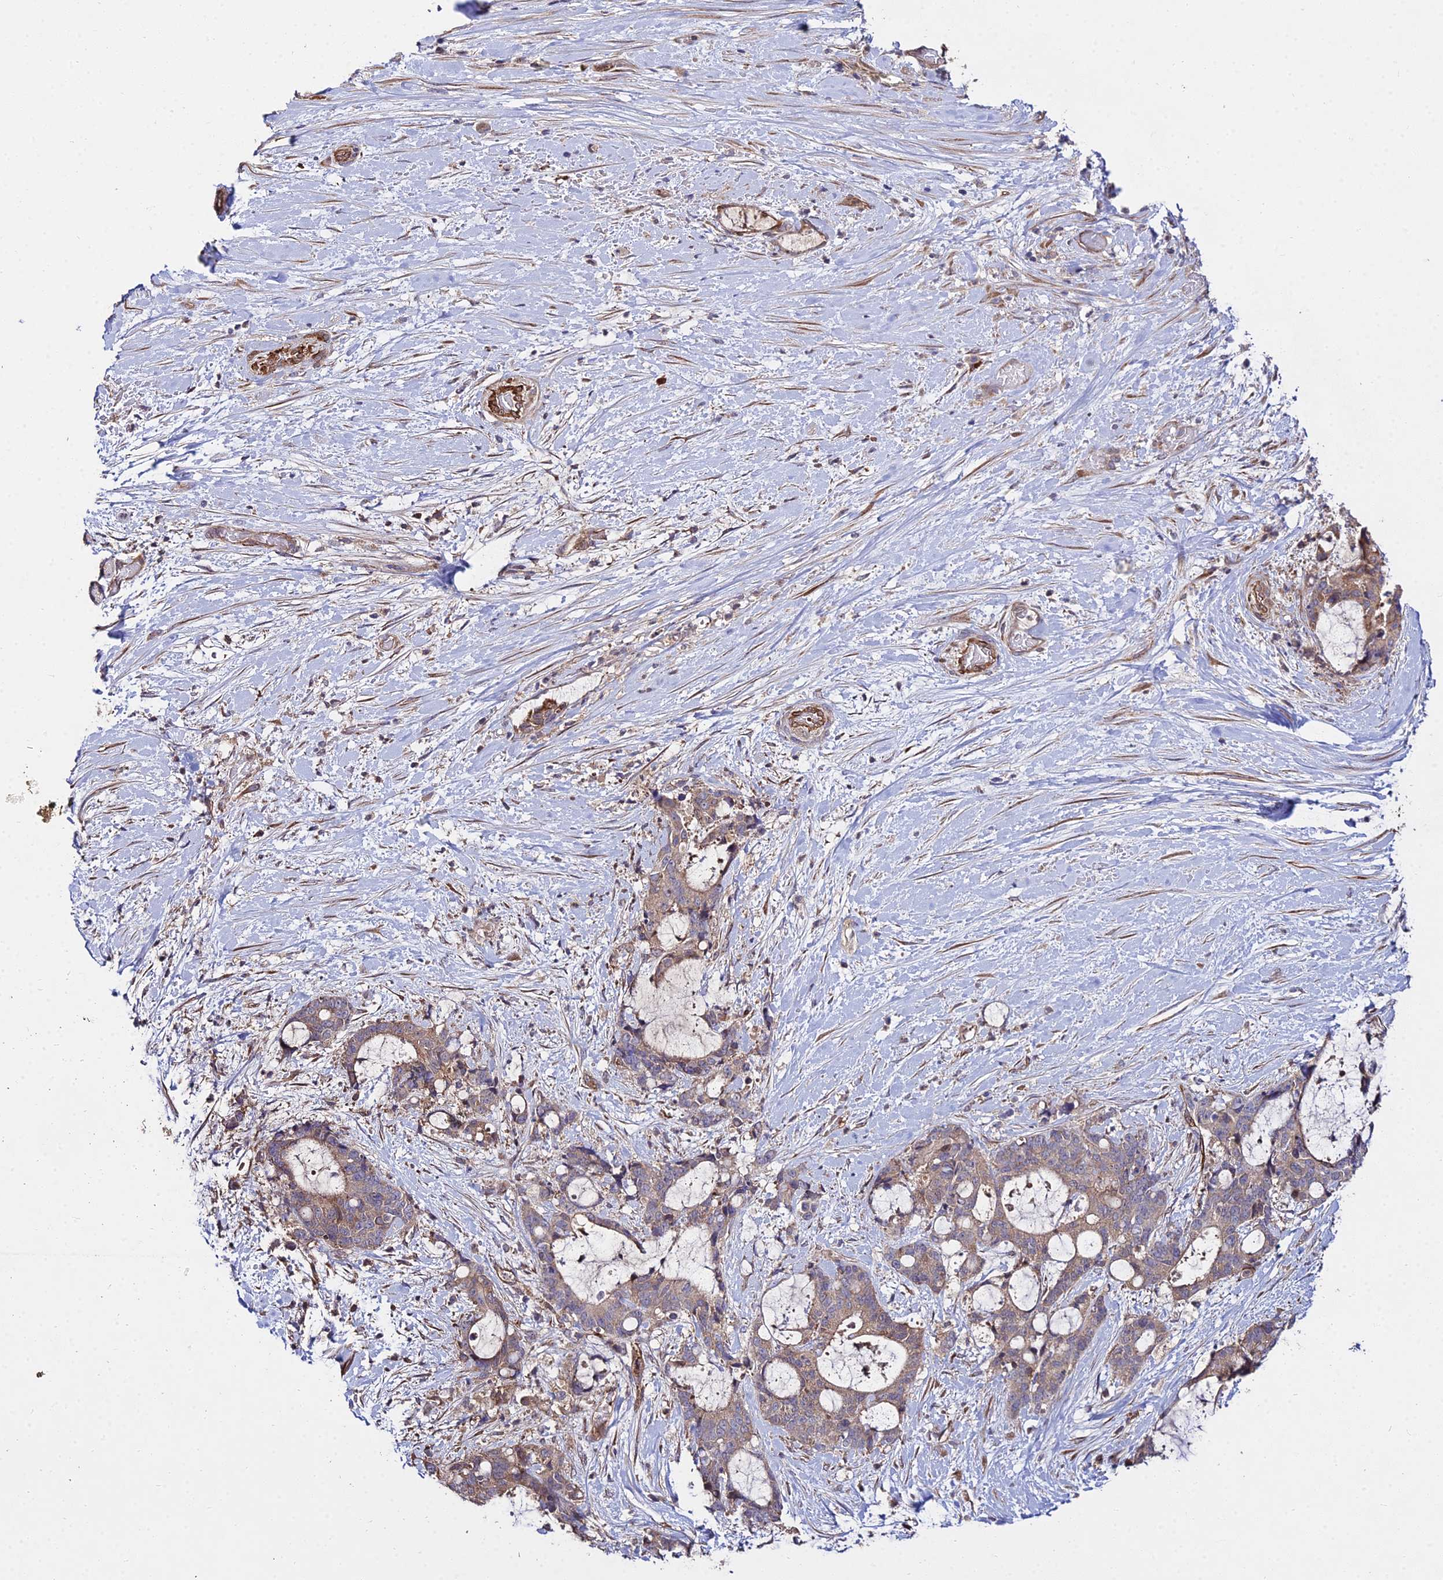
{"staining": {"intensity": "moderate", "quantity": ">75%", "location": "cytoplasmic/membranous"}, "tissue": "liver cancer", "cell_type": "Tumor cells", "image_type": "cancer", "snomed": [{"axis": "morphology", "description": "Normal tissue, NOS"}, {"axis": "morphology", "description": "Cholangiocarcinoma"}, {"axis": "topography", "description": "Liver"}, {"axis": "topography", "description": "Peripheral nerve tissue"}], "caption": "IHC image of liver cancer (cholangiocarcinoma) stained for a protein (brown), which reveals medium levels of moderate cytoplasmic/membranous positivity in approximately >75% of tumor cells.", "gene": "GRTP1", "patient": {"sex": "female", "age": 73}}